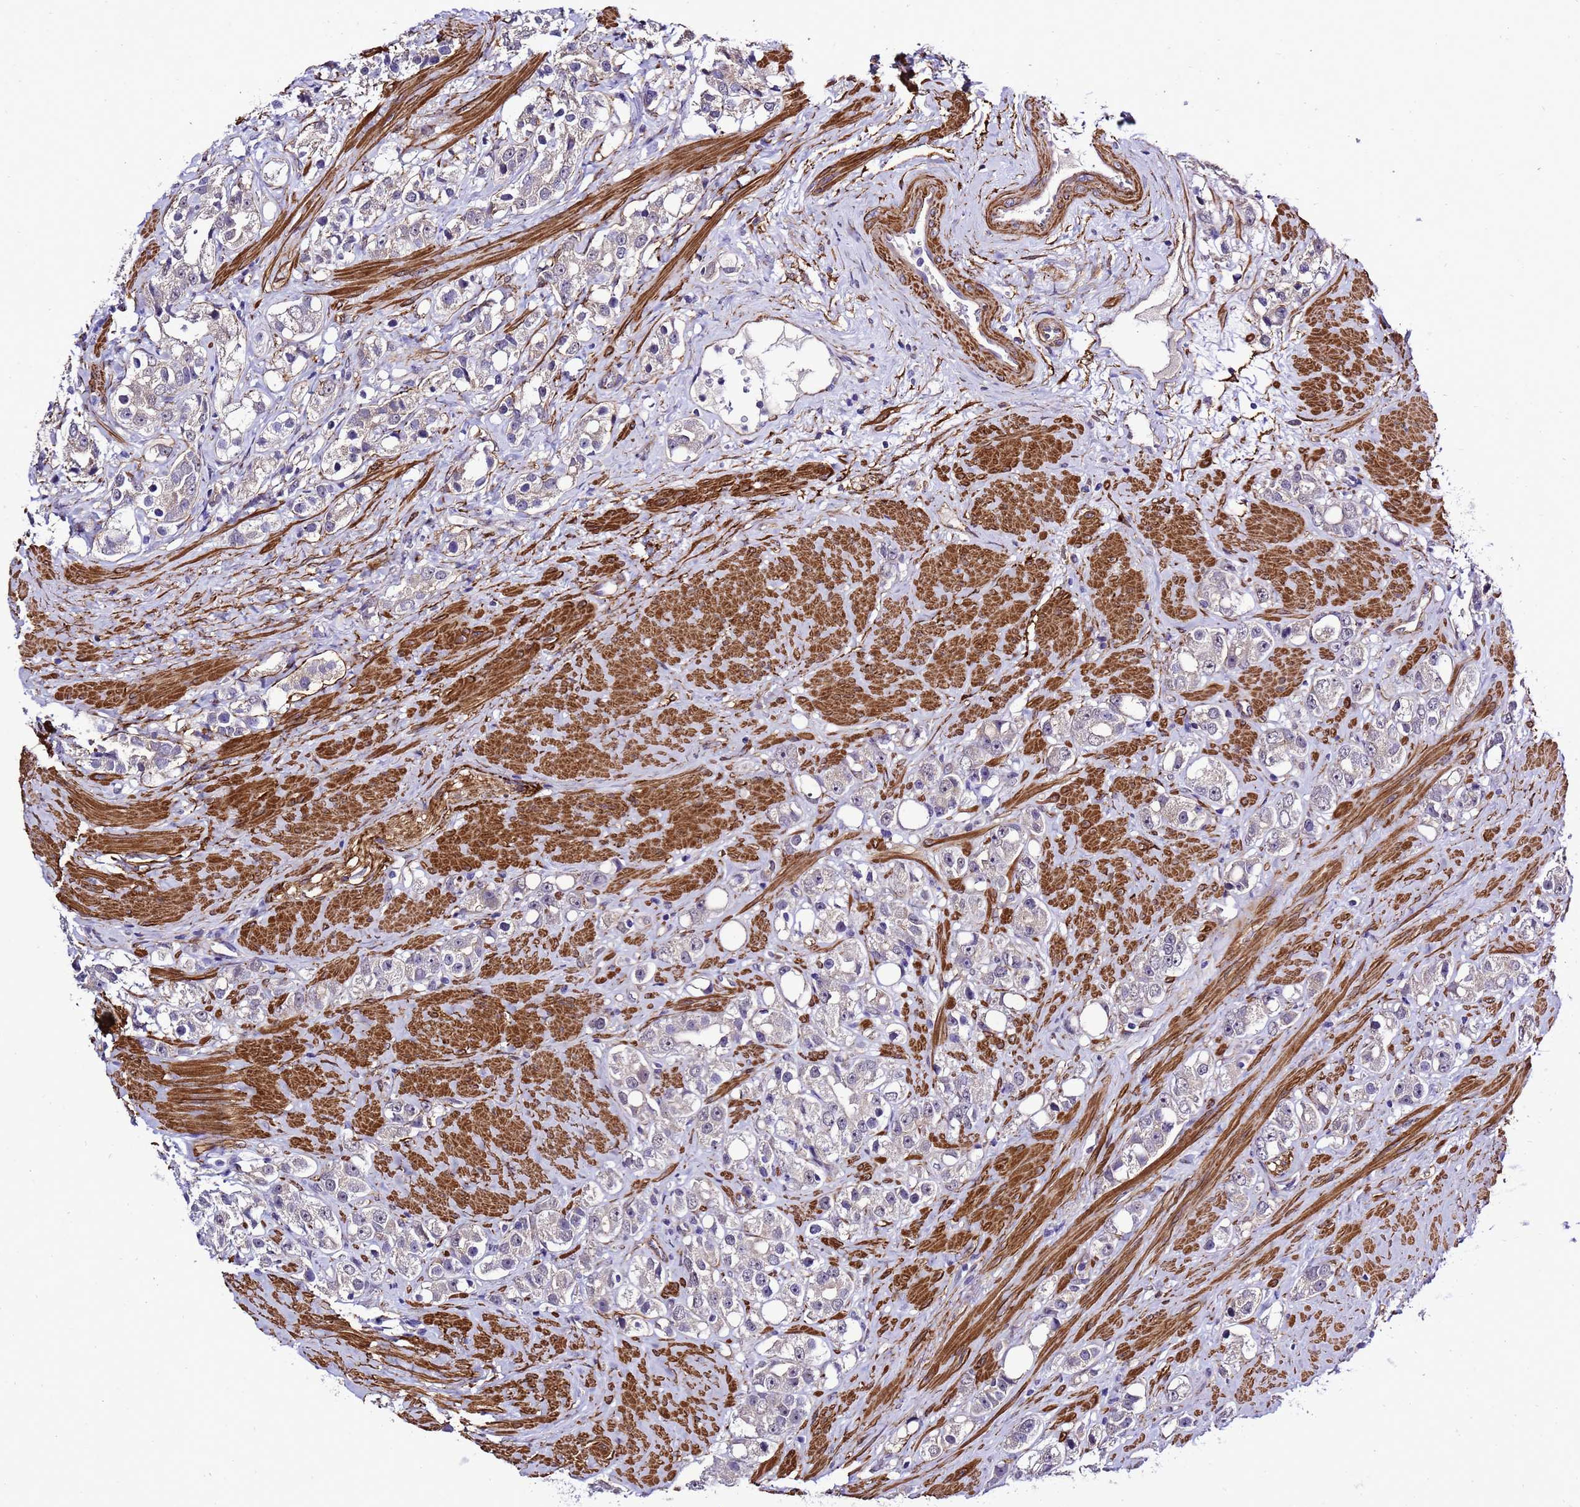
{"staining": {"intensity": "negative", "quantity": "none", "location": "none"}, "tissue": "prostate cancer", "cell_type": "Tumor cells", "image_type": "cancer", "snomed": [{"axis": "morphology", "description": "Adenocarcinoma, NOS"}, {"axis": "topography", "description": "Prostate"}], "caption": "Adenocarcinoma (prostate) was stained to show a protein in brown. There is no significant expression in tumor cells.", "gene": "GZF1", "patient": {"sex": "male", "age": 79}}